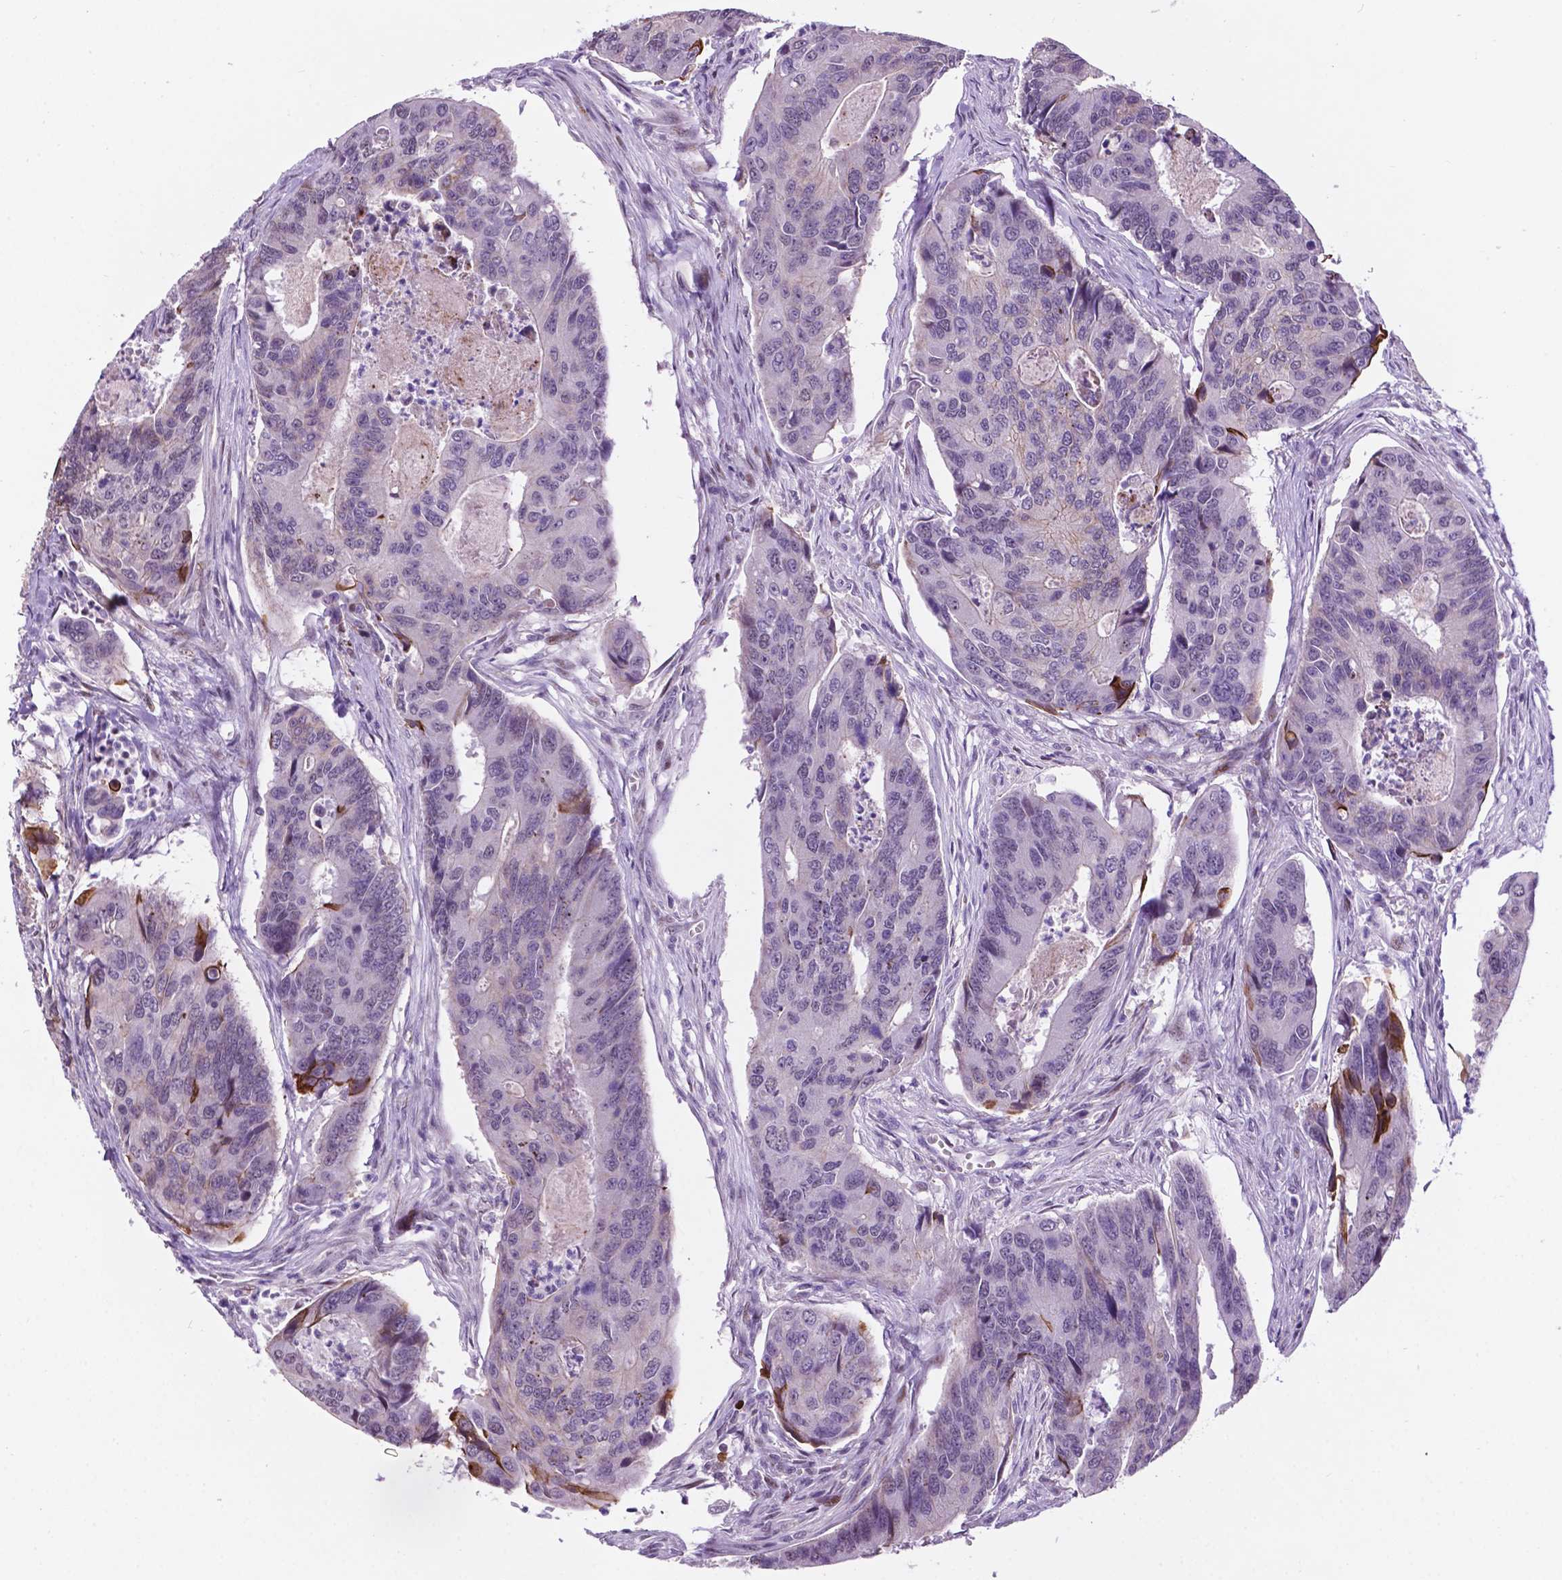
{"staining": {"intensity": "moderate", "quantity": "<25%", "location": "cytoplasmic/membranous,nuclear"}, "tissue": "colorectal cancer", "cell_type": "Tumor cells", "image_type": "cancer", "snomed": [{"axis": "morphology", "description": "Adenocarcinoma, NOS"}, {"axis": "topography", "description": "Colon"}], "caption": "DAB (3,3'-diaminobenzidine) immunohistochemical staining of human colorectal adenocarcinoma displays moderate cytoplasmic/membranous and nuclear protein staining in about <25% of tumor cells.", "gene": "SMAD3", "patient": {"sex": "female", "age": 67}}